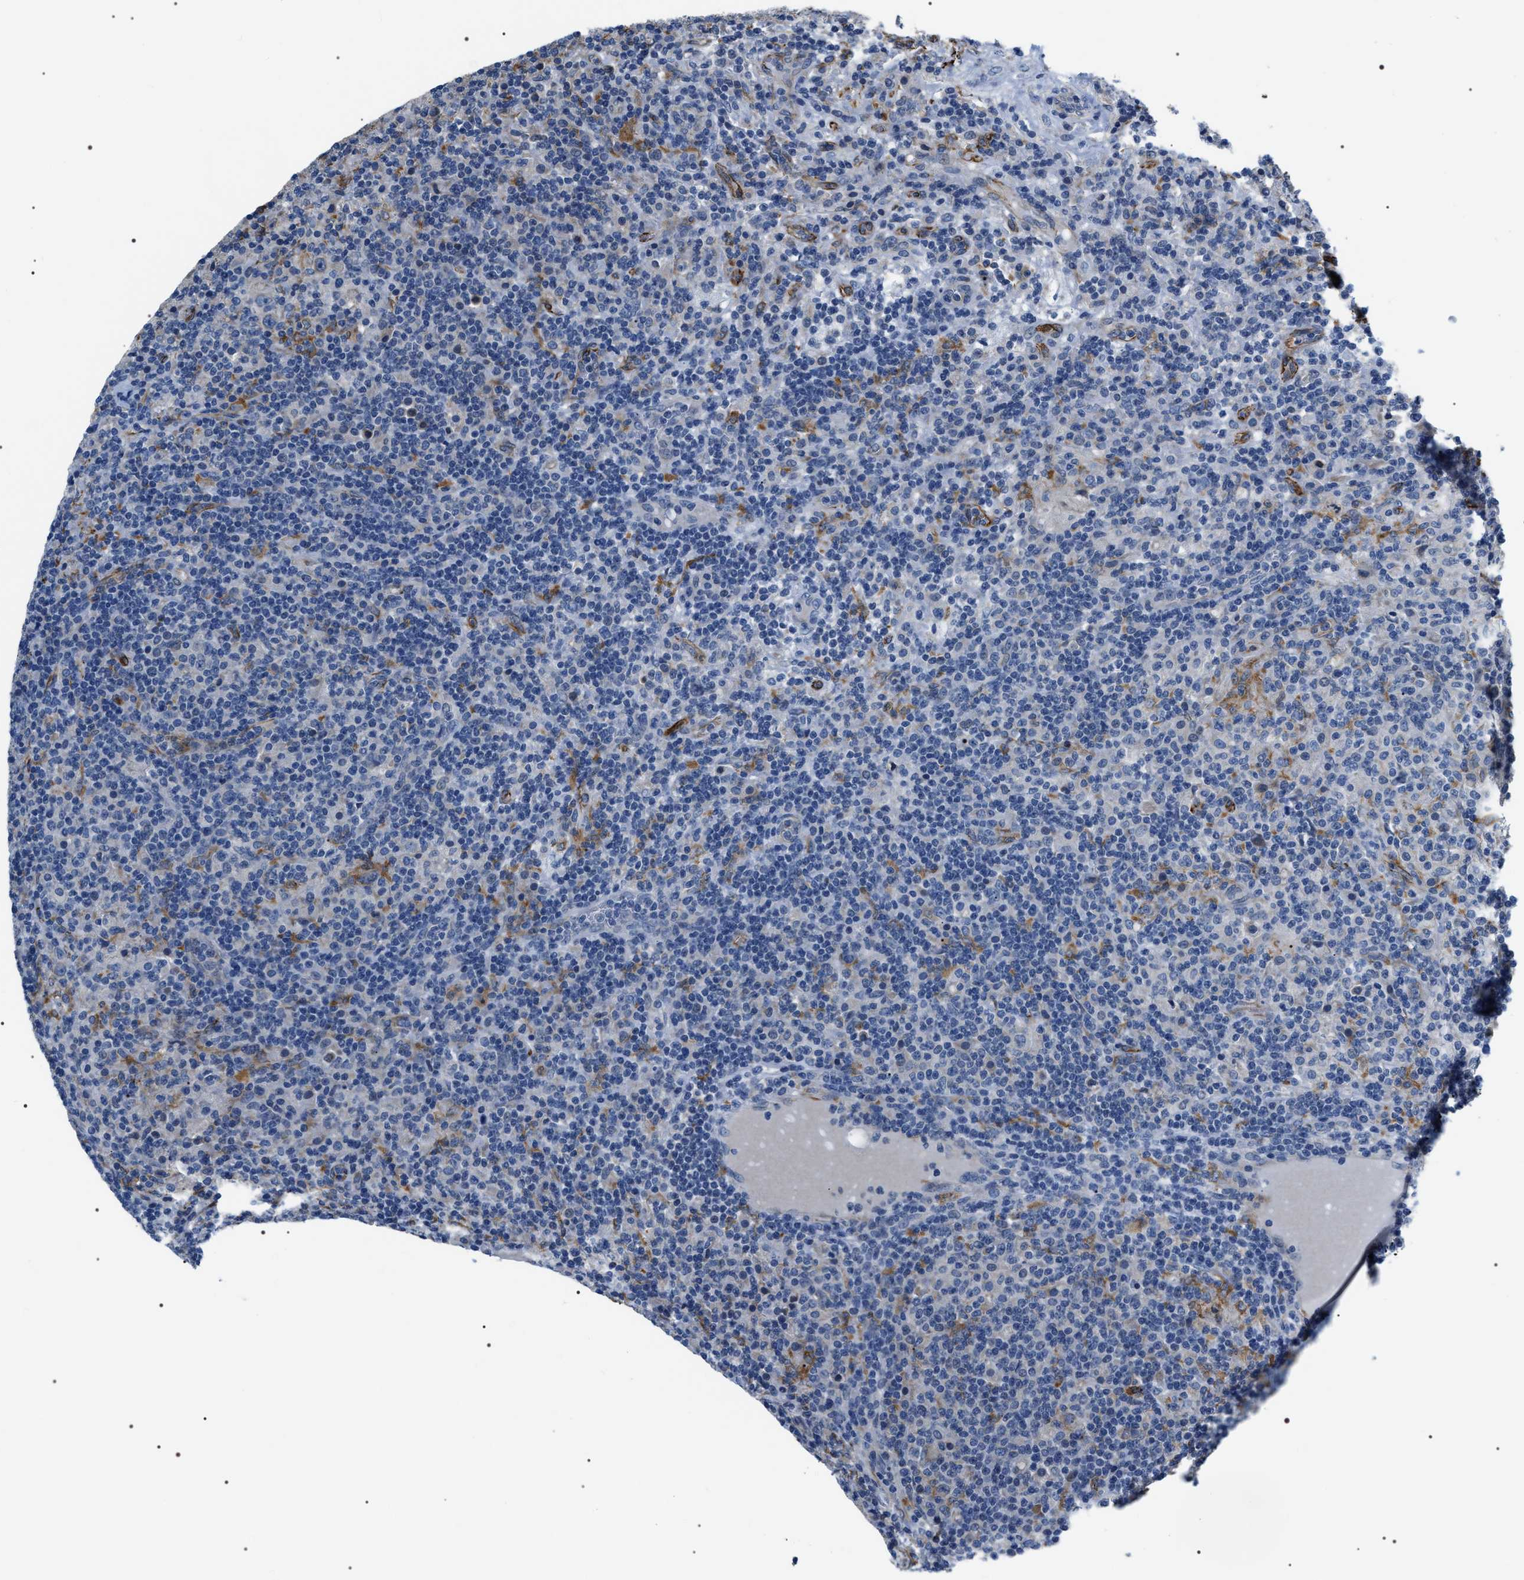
{"staining": {"intensity": "negative", "quantity": "none", "location": "none"}, "tissue": "lymphoma", "cell_type": "Tumor cells", "image_type": "cancer", "snomed": [{"axis": "morphology", "description": "Hodgkin's disease, NOS"}, {"axis": "topography", "description": "Lymph node"}], "caption": "Immunohistochemistry (IHC) image of neoplastic tissue: human Hodgkin's disease stained with DAB (3,3'-diaminobenzidine) exhibits no significant protein positivity in tumor cells.", "gene": "PKD1L1", "patient": {"sex": "male", "age": 70}}